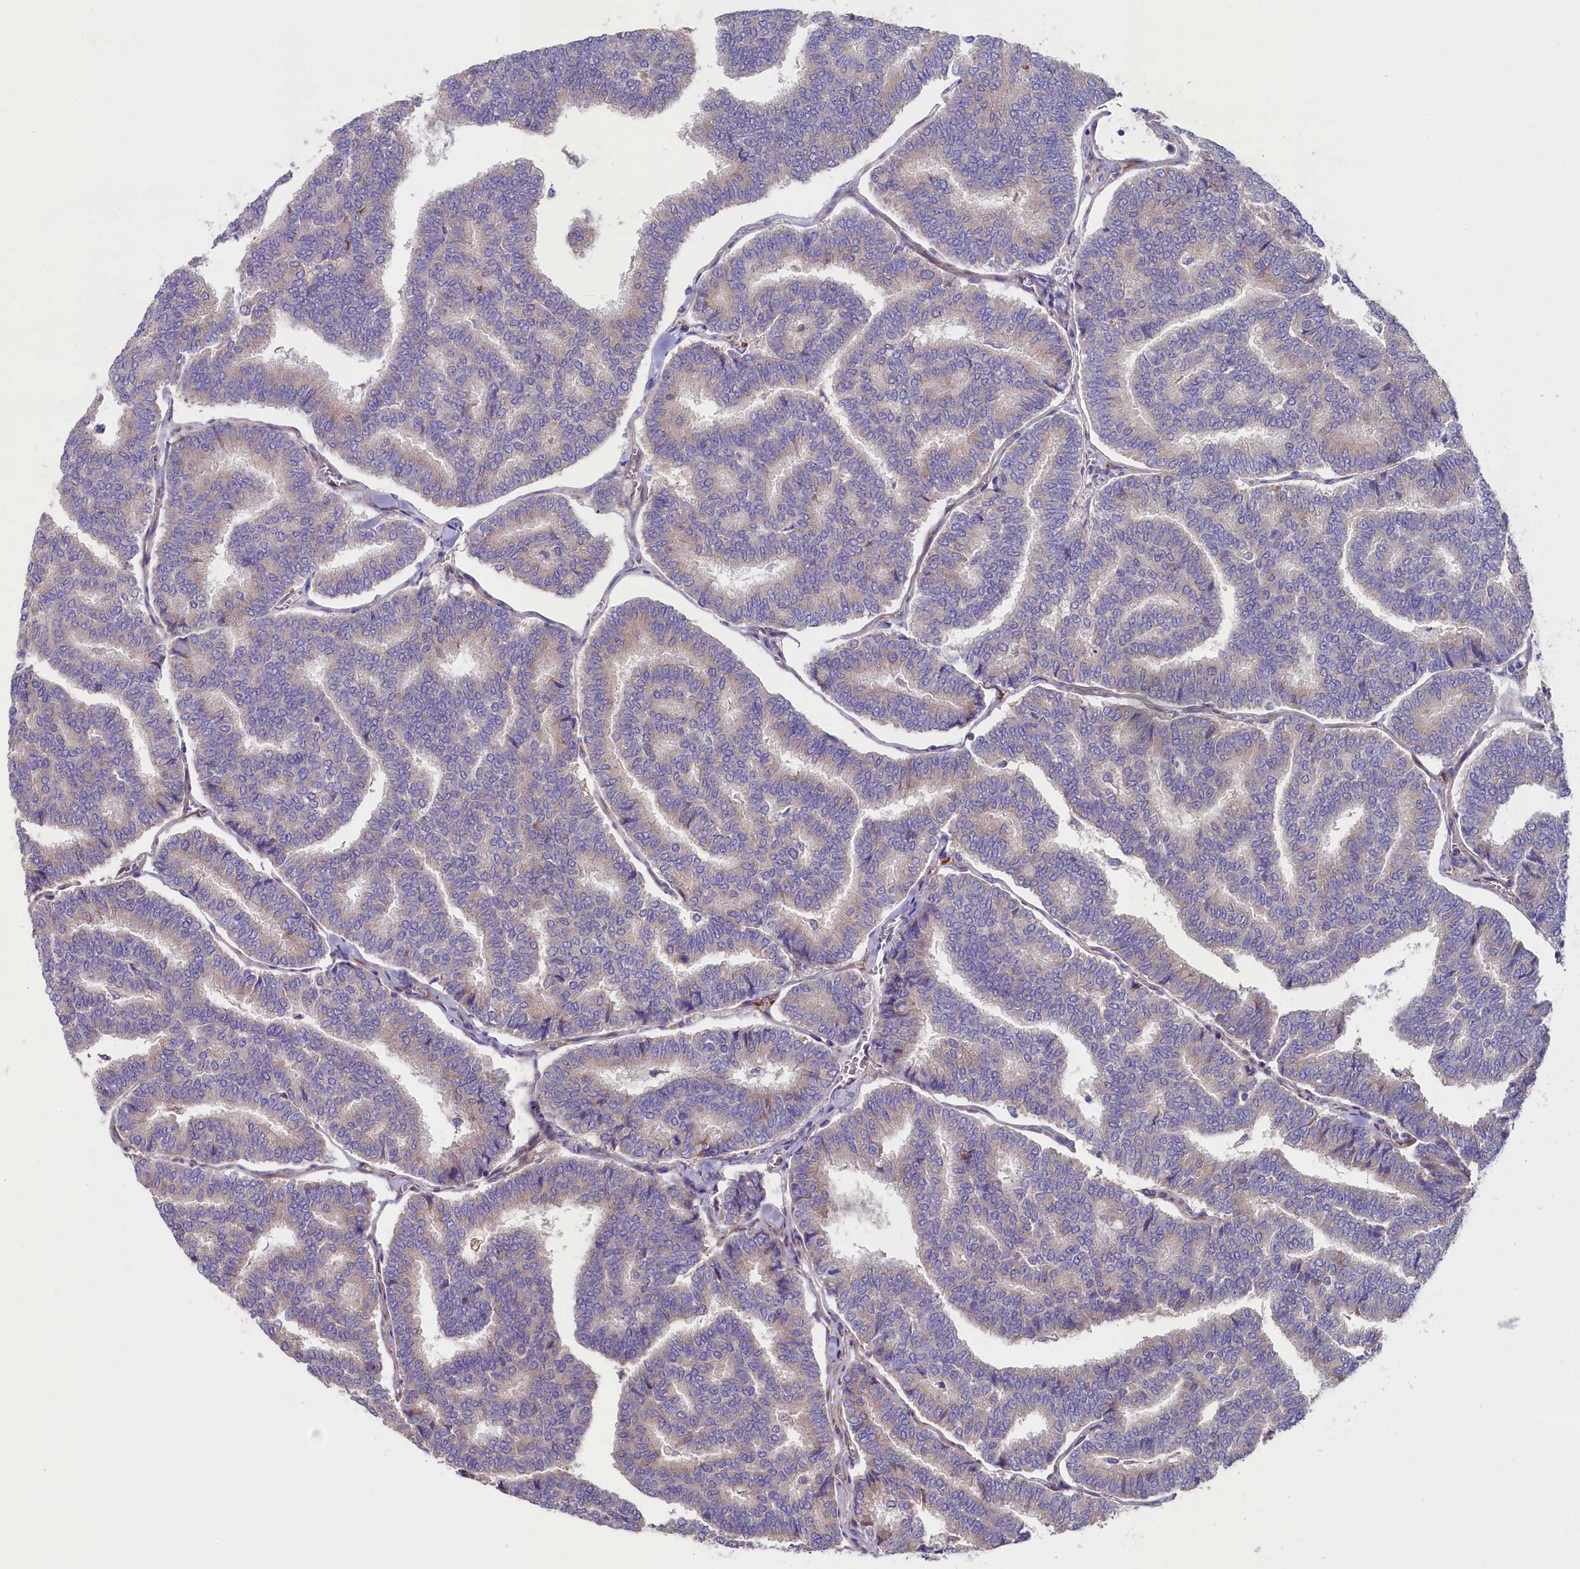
{"staining": {"intensity": "negative", "quantity": "none", "location": "none"}, "tissue": "thyroid cancer", "cell_type": "Tumor cells", "image_type": "cancer", "snomed": [{"axis": "morphology", "description": "Papillary adenocarcinoma, NOS"}, {"axis": "topography", "description": "Thyroid gland"}], "caption": "Human thyroid papillary adenocarcinoma stained for a protein using IHC exhibits no staining in tumor cells.", "gene": "GPR108", "patient": {"sex": "female", "age": 35}}